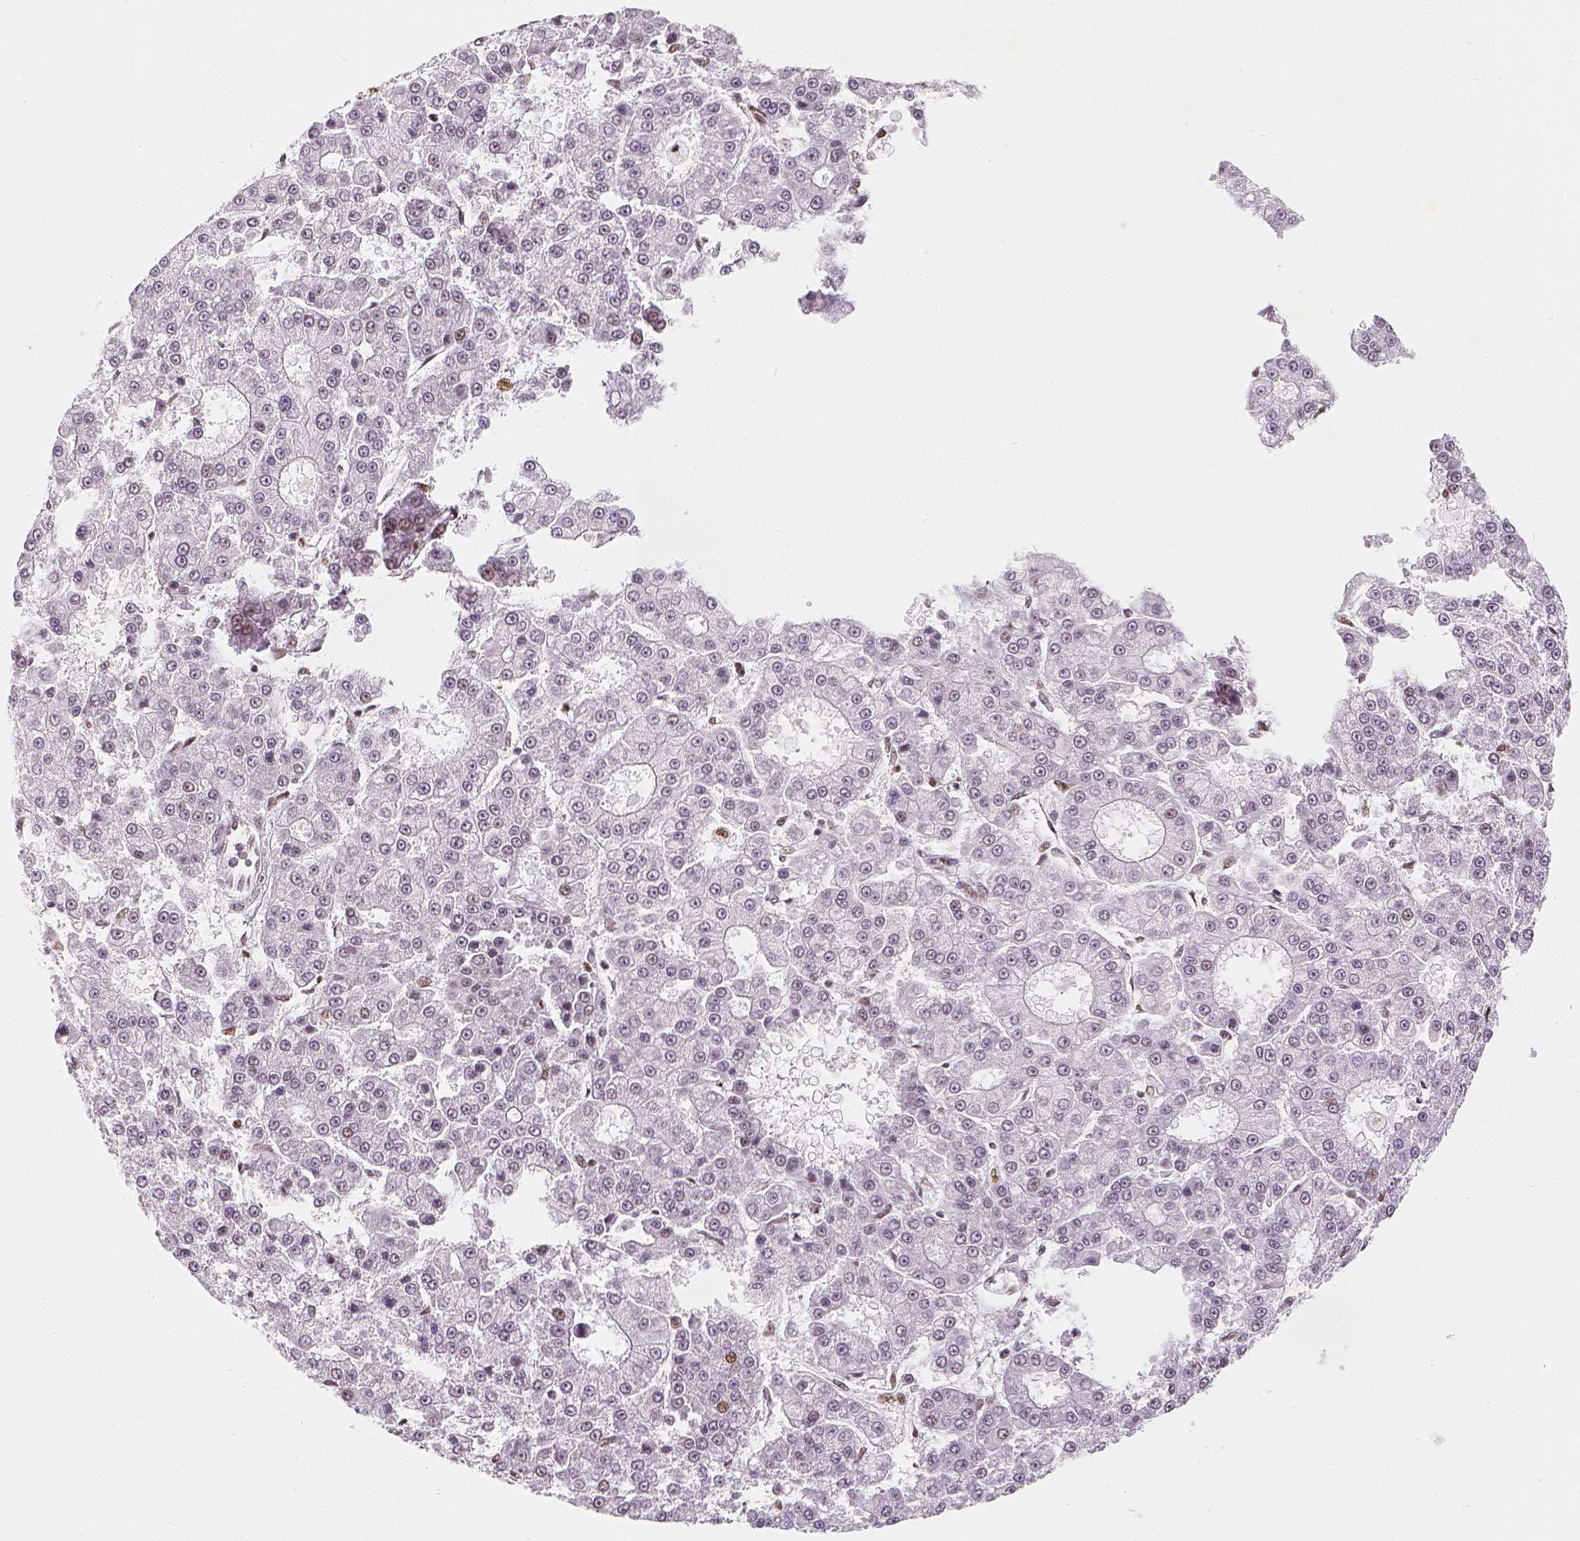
{"staining": {"intensity": "negative", "quantity": "none", "location": "none"}, "tissue": "liver cancer", "cell_type": "Tumor cells", "image_type": "cancer", "snomed": [{"axis": "morphology", "description": "Carcinoma, Hepatocellular, NOS"}, {"axis": "topography", "description": "Liver"}], "caption": "Human hepatocellular carcinoma (liver) stained for a protein using IHC exhibits no positivity in tumor cells.", "gene": "KDM5B", "patient": {"sex": "male", "age": 70}}